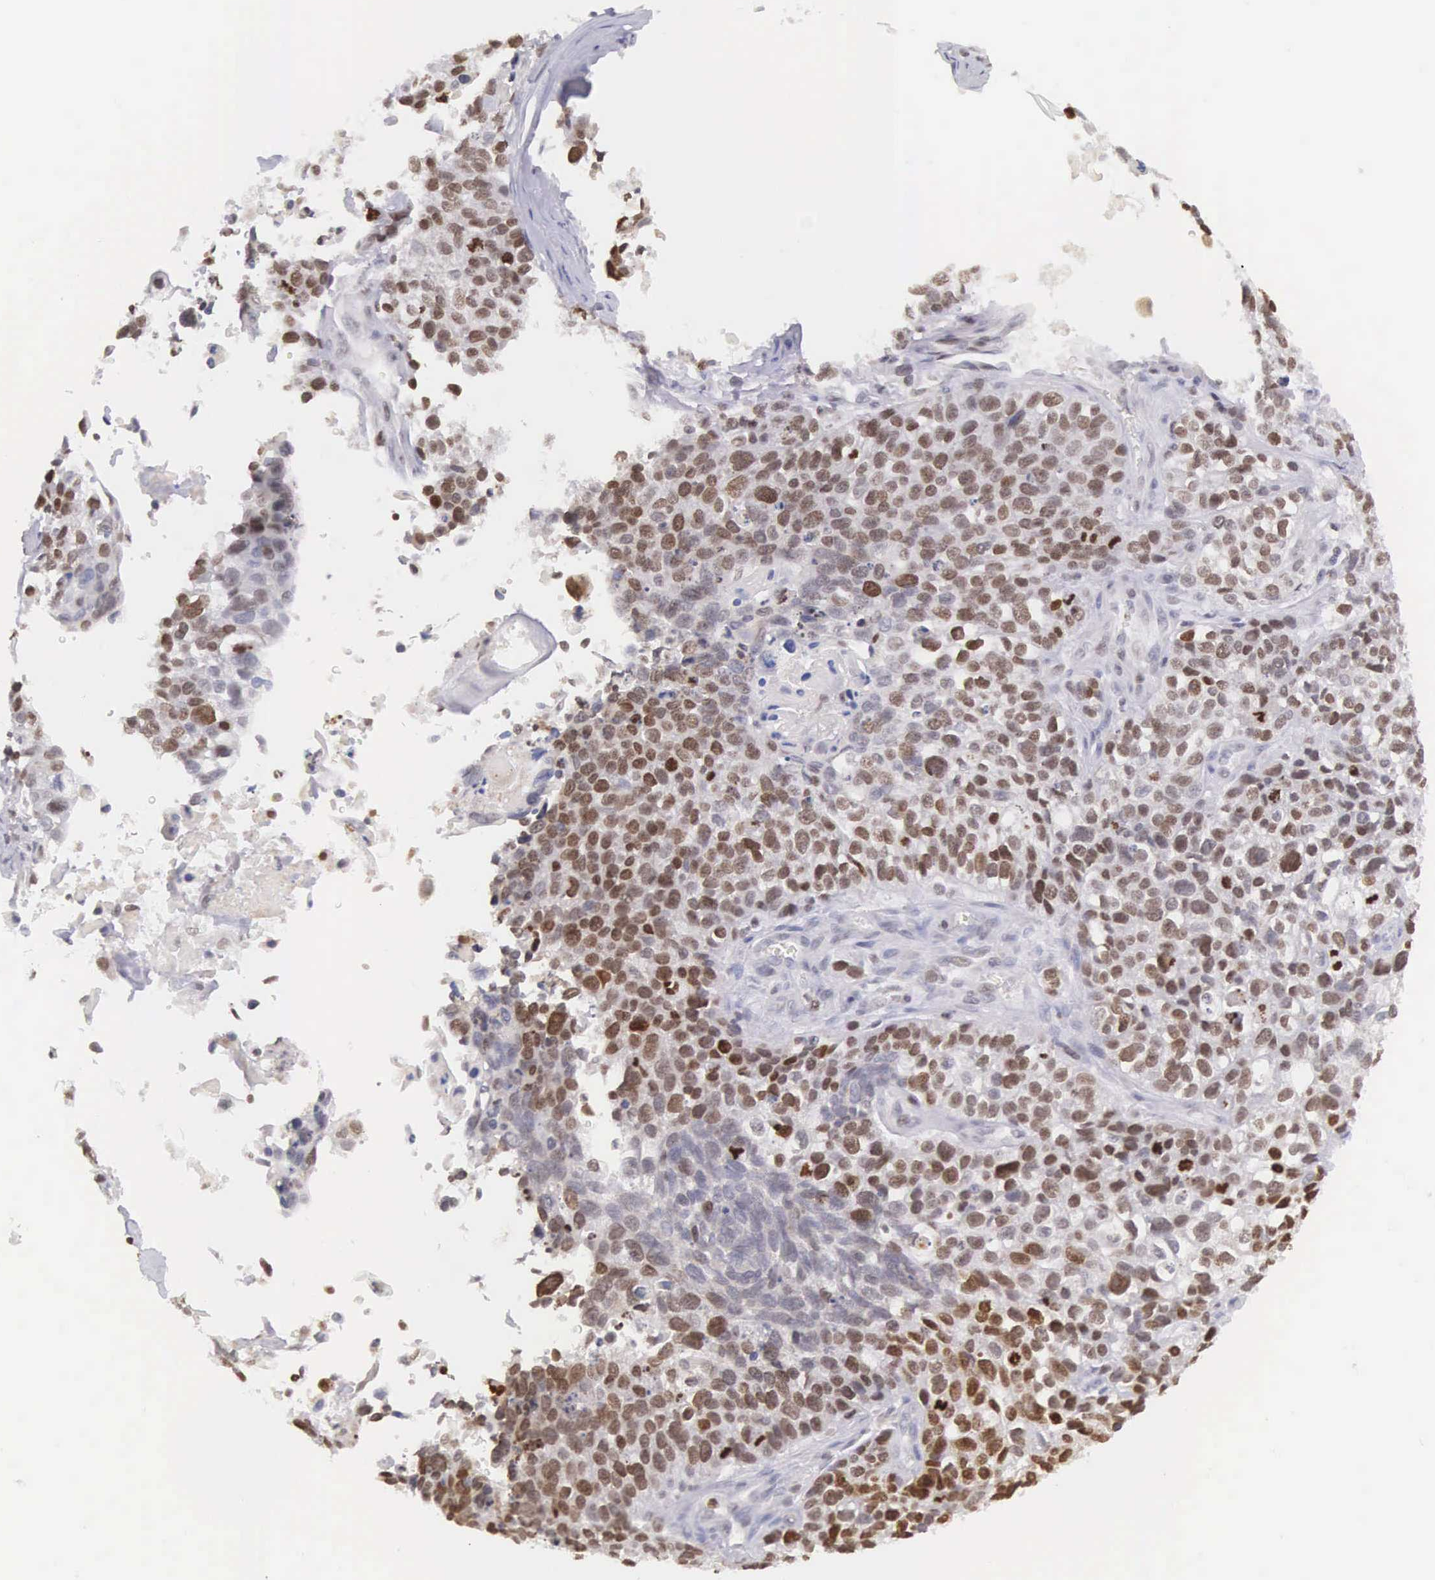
{"staining": {"intensity": "moderate", "quantity": ">75%", "location": "nuclear"}, "tissue": "lung cancer", "cell_type": "Tumor cells", "image_type": "cancer", "snomed": [{"axis": "morphology", "description": "Squamous cell carcinoma, NOS"}, {"axis": "topography", "description": "Lymph node"}, {"axis": "topography", "description": "Lung"}], "caption": "About >75% of tumor cells in human lung cancer (squamous cell carcinoma) demonstrate moderate nuclear protein staining as visualized by brown immunohistochemical staining.", "gene": "VRK1", "patient": {"sex": "male", "age": 74}}